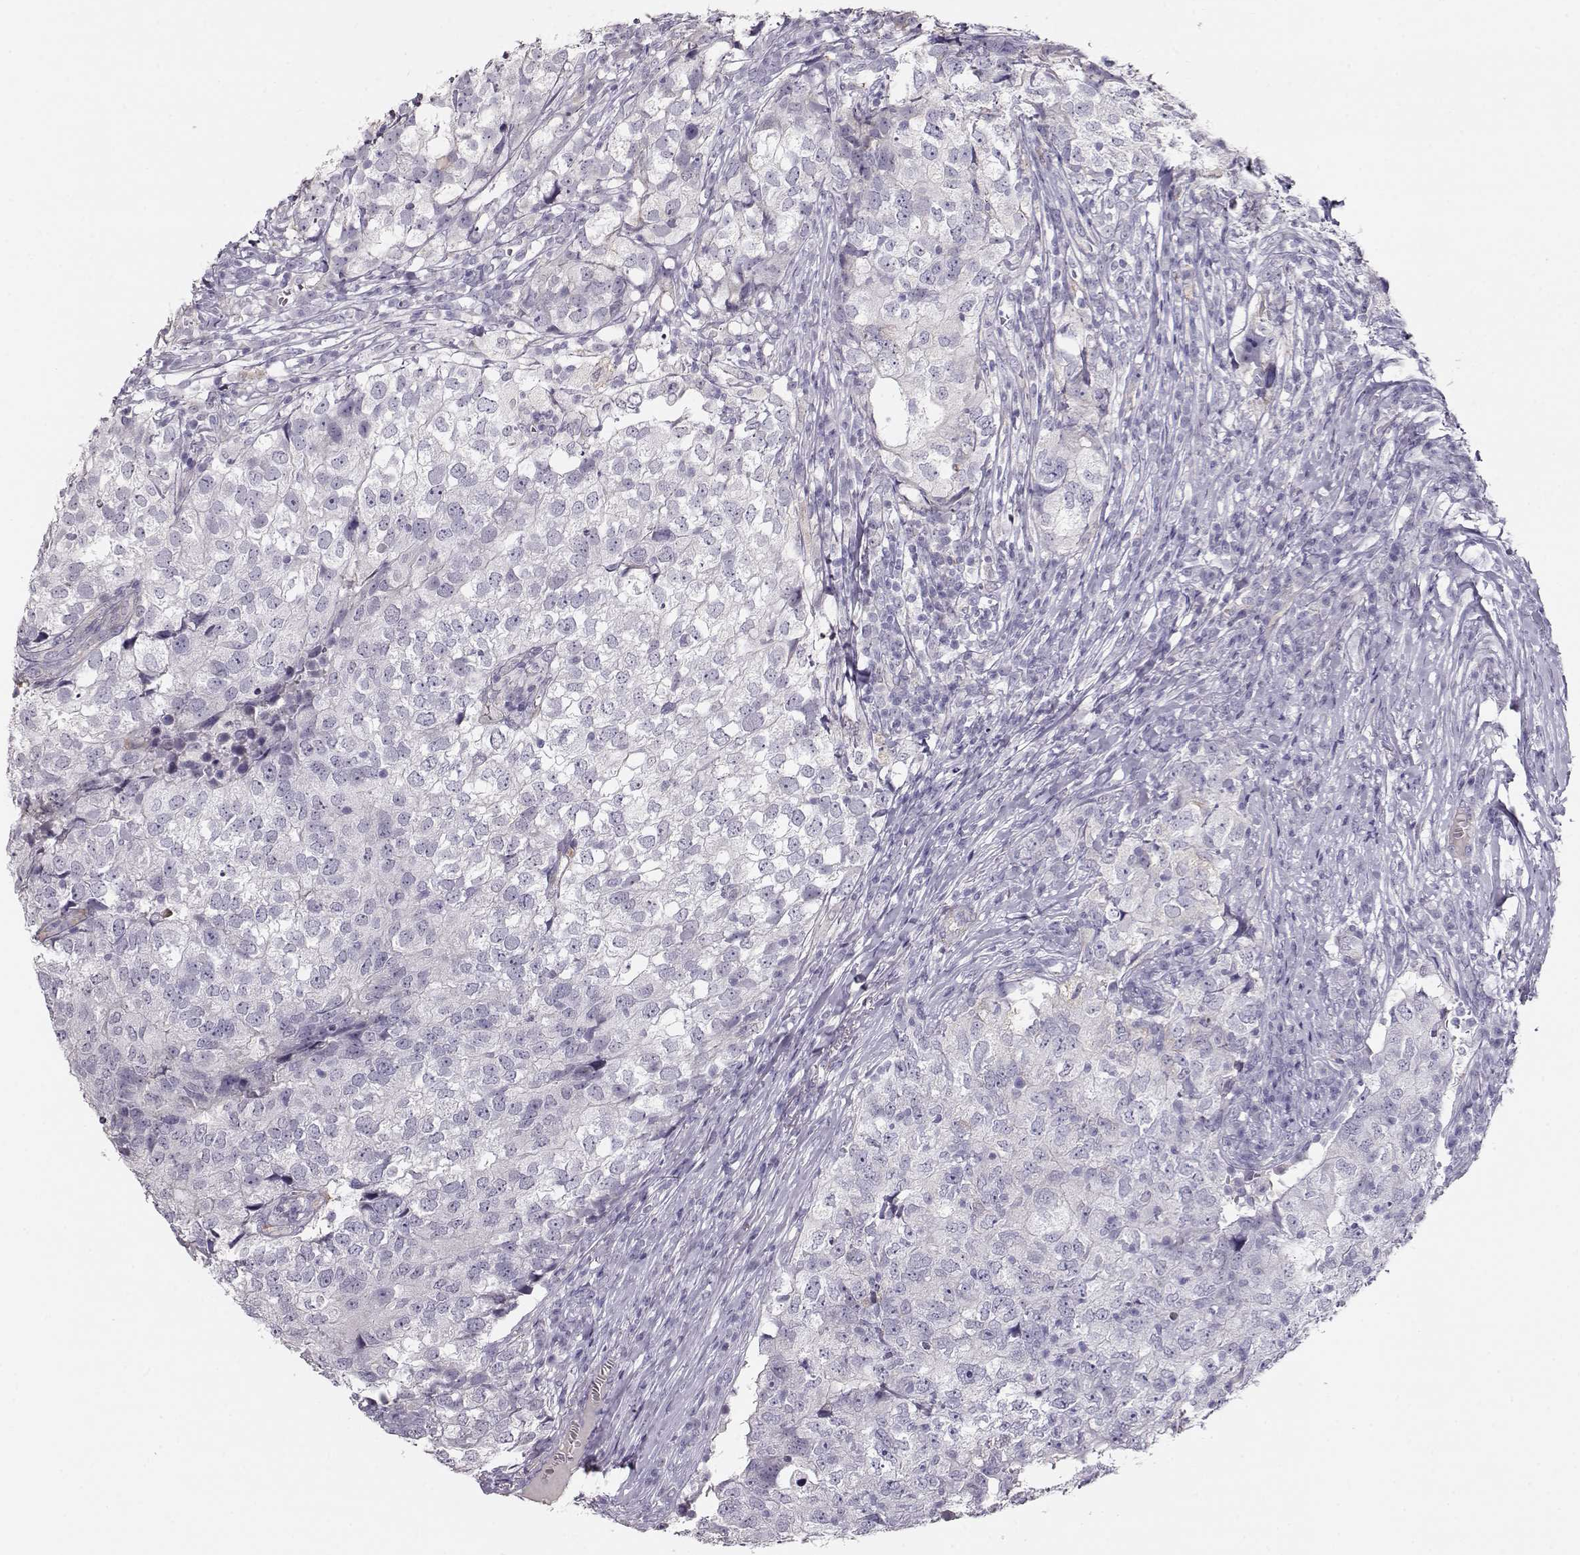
{"staining": {"intensity": "negative", "quantity": "none", "location": "none"}, "tissue": "breast cancer", "cell_type": "Tumor cells", "image_type": "cancer", "snomed": [{"axis": "morphology", "description": "Duct carcinoma"}, {"axis": "topography", "description": "Breast"}], "caption": "Human breast intraductal carcinoma stained for a protein using IHC displays no expression in tumor cells.", "gene": "RBM44", "patient": {"sex": "female", "age": 30}}